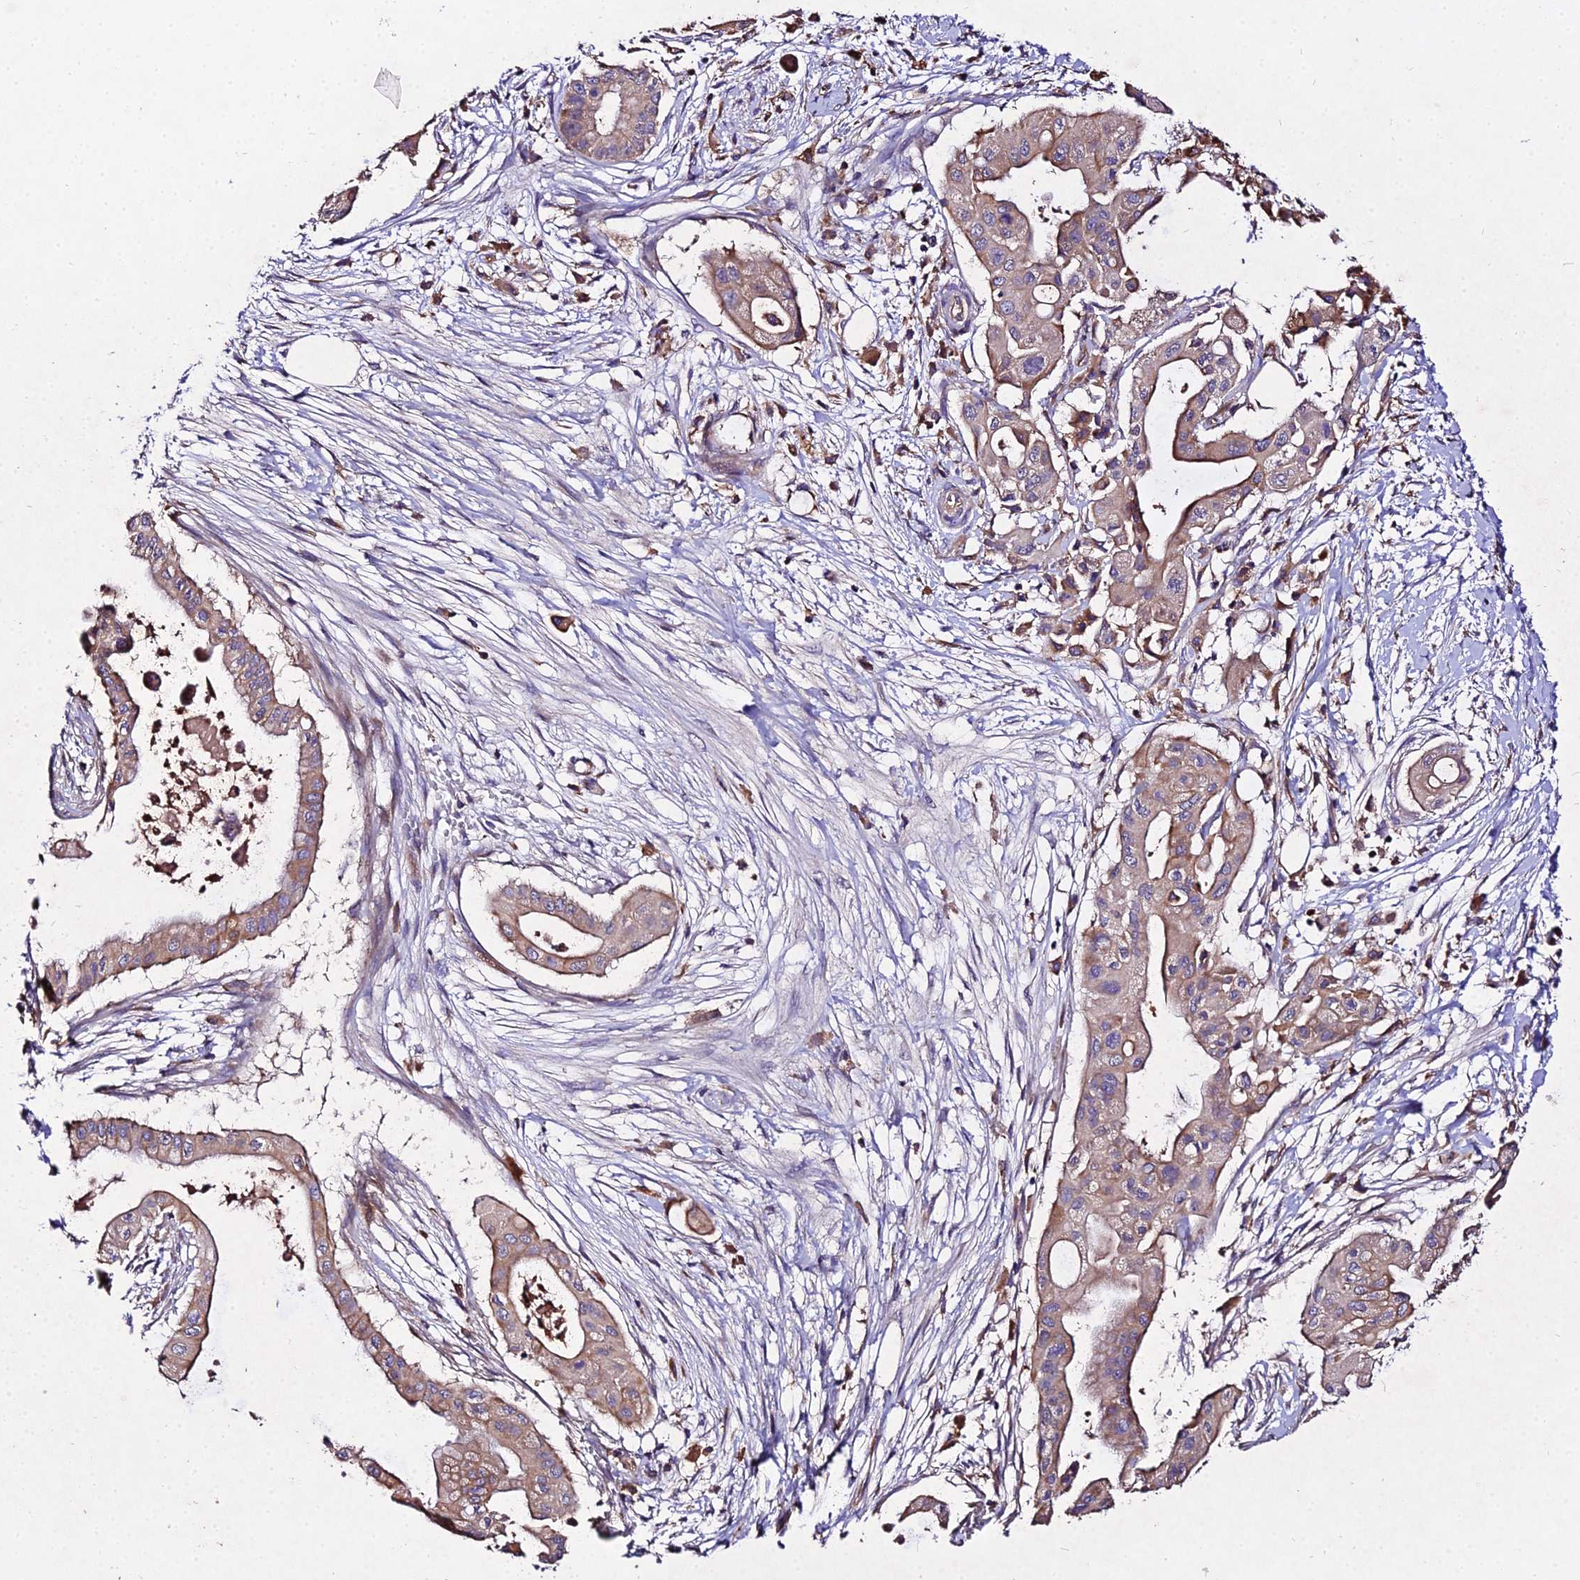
{"staining": {"intensity": "moderate", "quantity": ">75%", "location": "cytoplasmic/membranous"}, "tissue": "pancreatic cancer", "cell_type": "Tumor cells", "image_type": "cancer", "snomed": [{"axis": "morphology", "description": "Adenocarcinoma, NOS"}, {"axis": "topography", "description": "Pancreas"}], "caption": "Brown immunohistochemical staining in human pancreatic cancer (adenocarcinoma) exhibits moderate cytoplasmic/membranous positivity in approximately >75% of tumor cells. The protein is shown in brown color, while the nuclei are stained blue.", "gene": "AP3M2", "patient": {"sex": "male", "age": 68}}